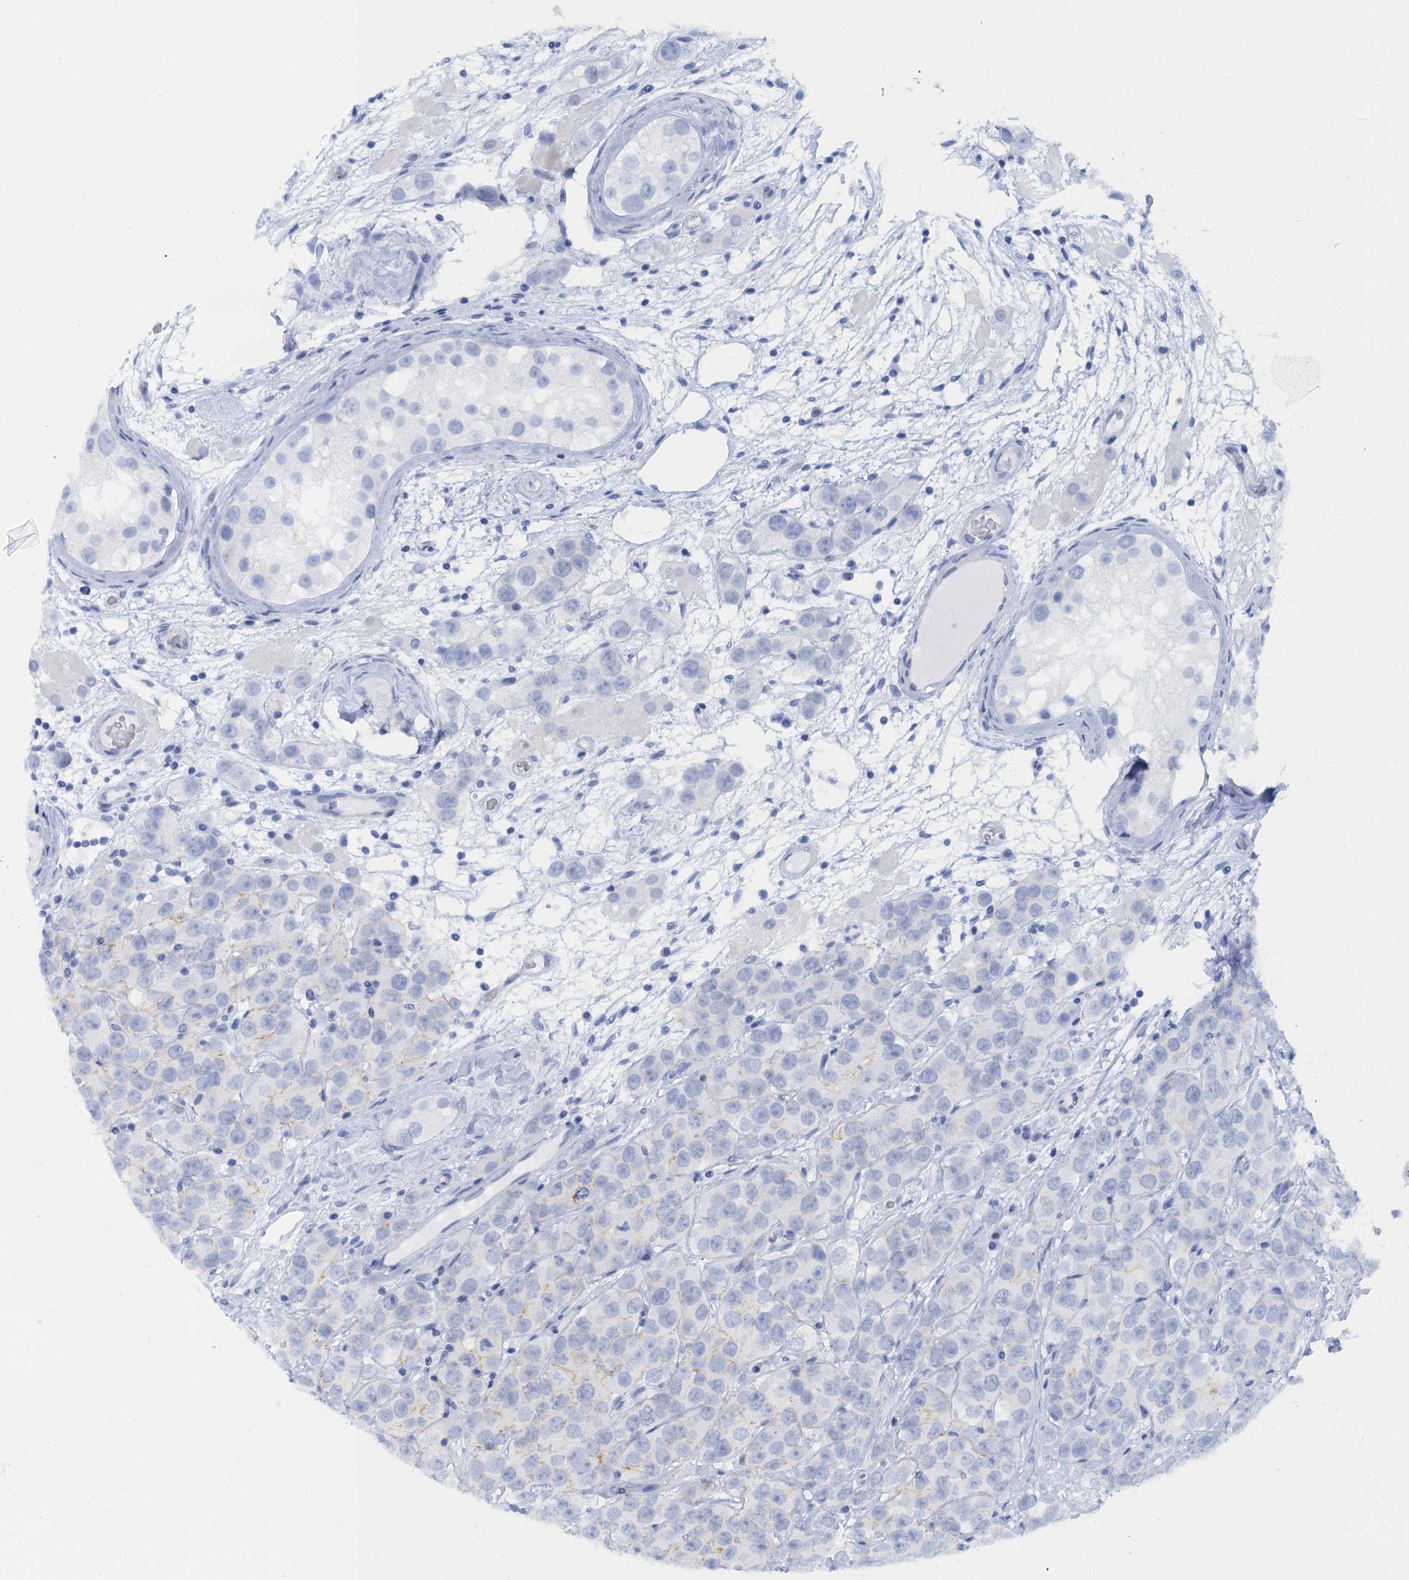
{"staining": {"intensity": "negative", "quantity": "none", "location": "none"}, "tissue": "testis cancer", "cell_type": "Tumor cells", "image_type": "cancer", "snomed": [{"axis": "morphology", "description": "Seminoma, NOS"}, {"axis": "topography", "description": "Testis"}], "caption": "Tumor cells show no significant protein positivity in testis cancer.", "gene": "CALML5", "patient": {"sex": "male", "age": 28}}